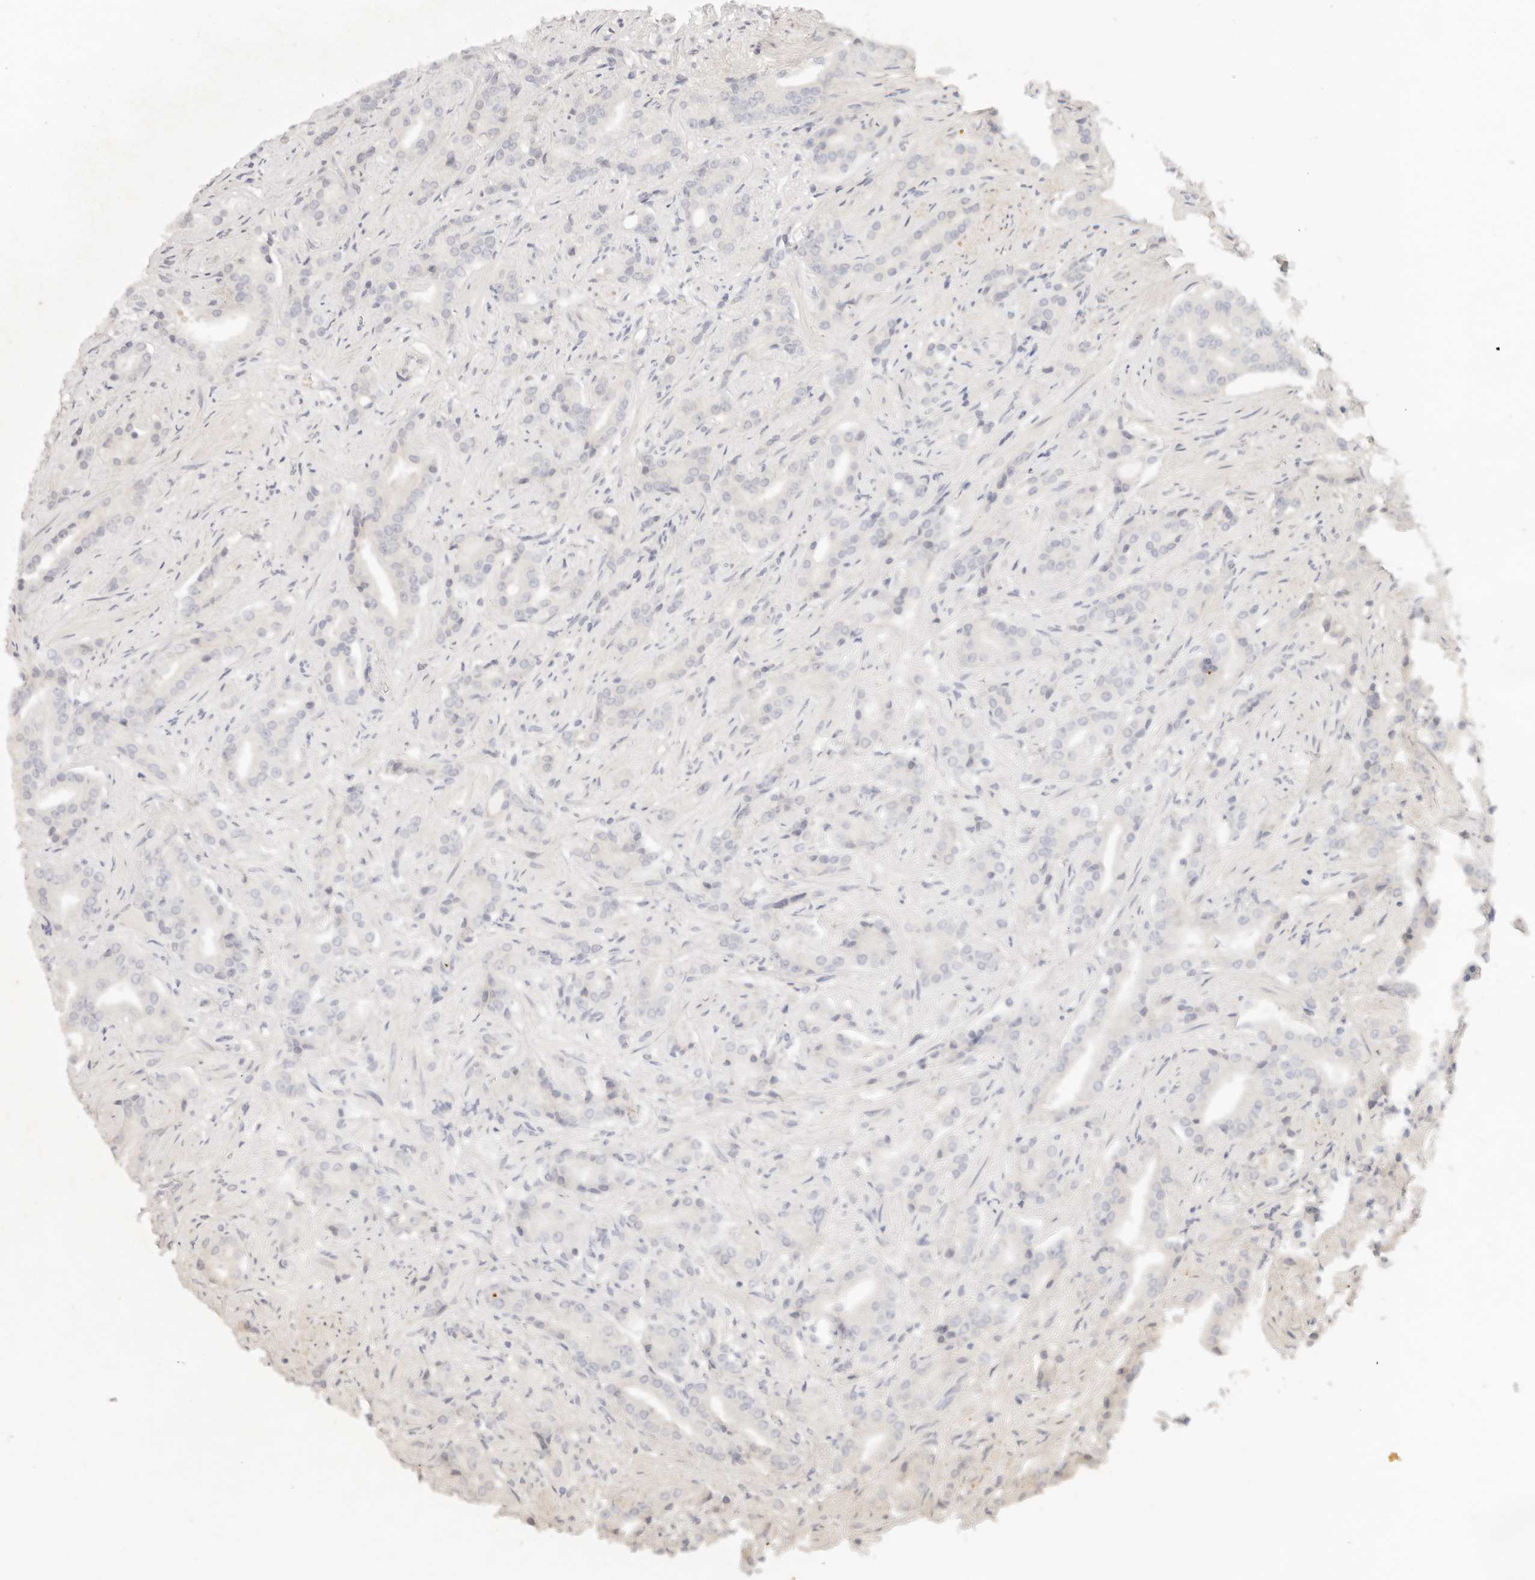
{"staining": {"intensity": "weak", "quantity": "<25%", "location": "nuclear"}, "tissue": "prostate cancer", "cell_type": "Tumor cells", "image_type": "cancer", "snomed": [{"axis": "morphology", "description": "Adenocarcinoma, Low grade"}, {"axis": "topography", "description": "Prostate"}], "caption": "Immunohistochemistry micrograph of low-grade adenocarcinoma (prostate) stained for a protein (brown), which exhibits no staining in tumor cells.", "gene": "HOXC5", "patient": {"sex": "male", "age": 67}}